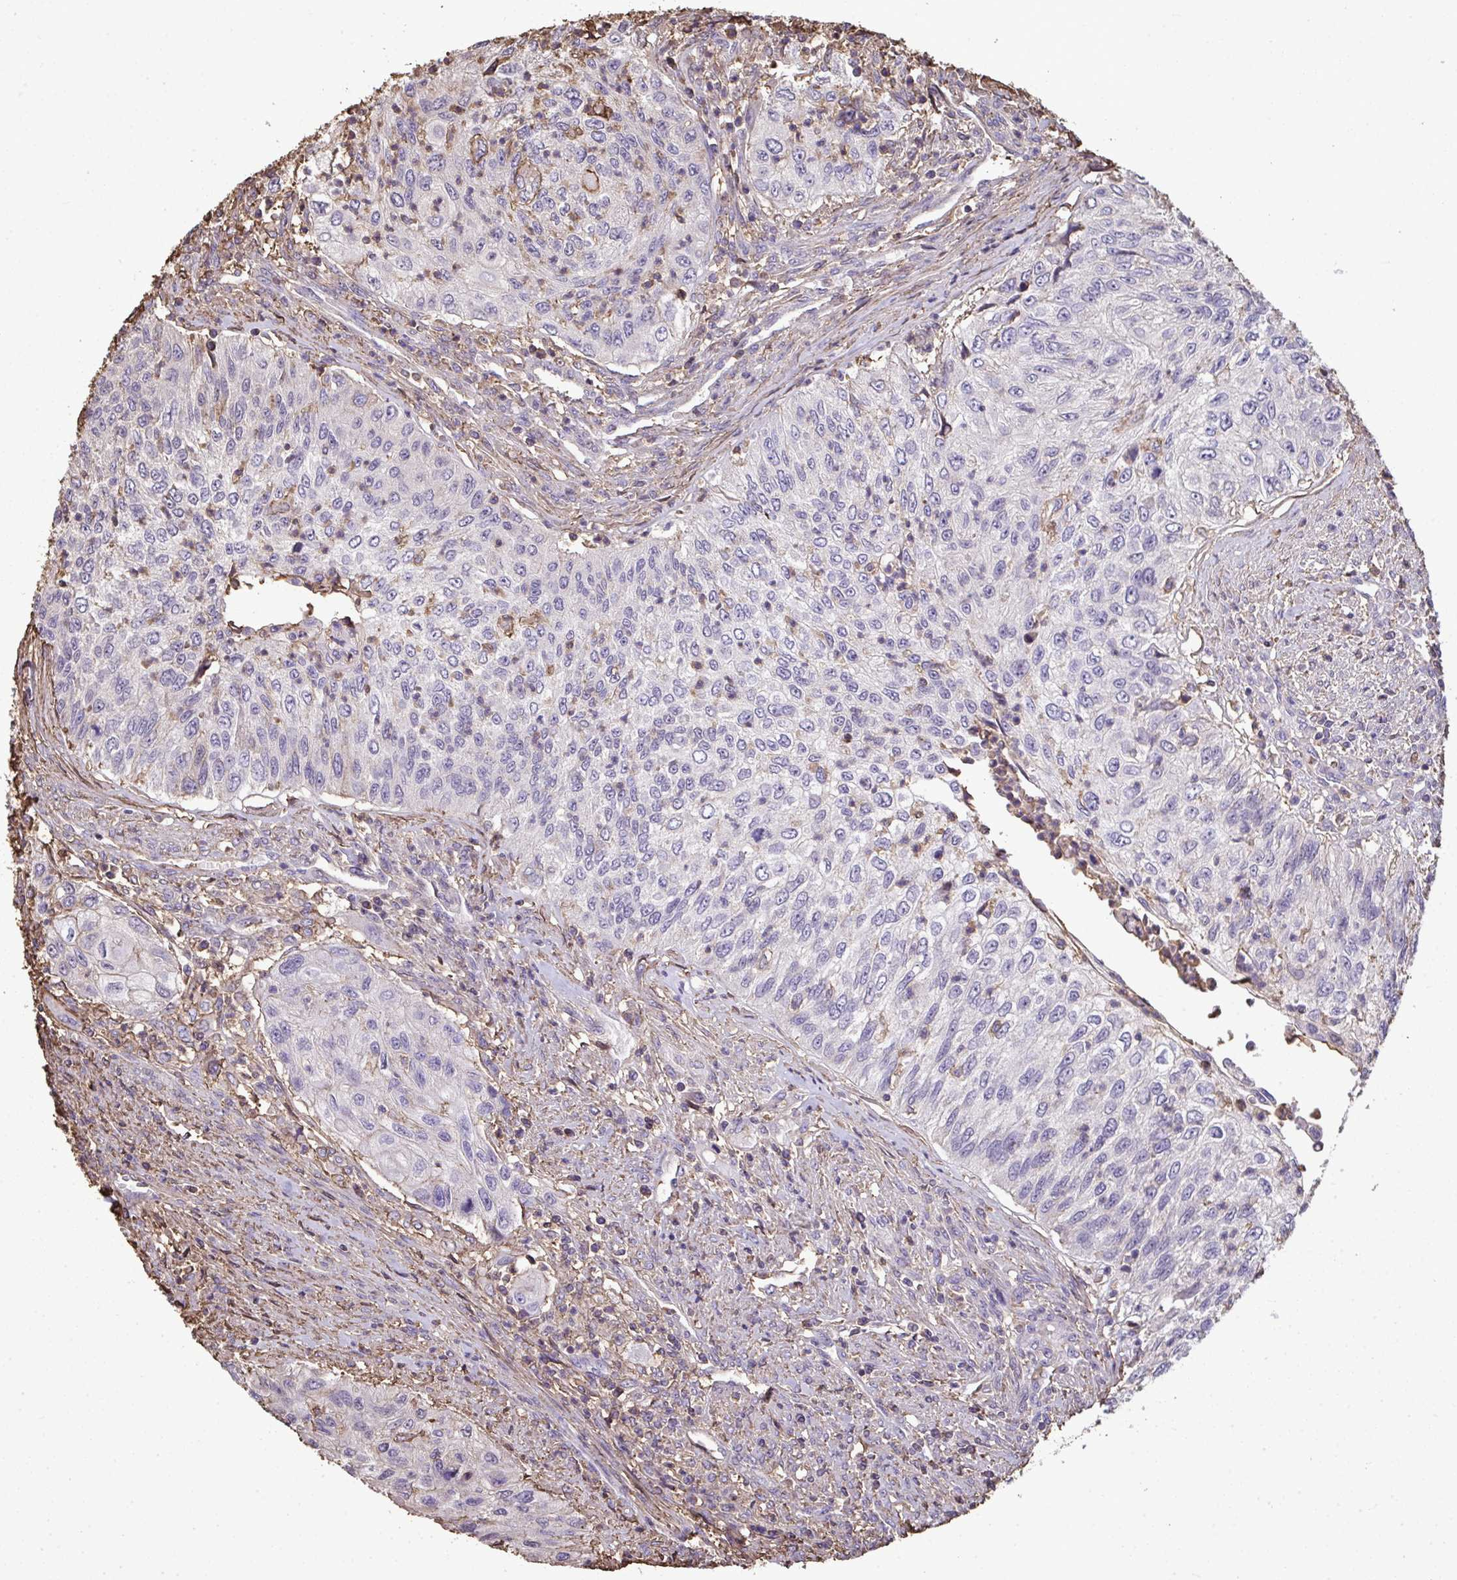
{"staining": {"intensity": "negative", "quantity": "none", "location": "none"}, "tissue": "urothelial cancer", "cell_type": "Tumor cells", "image_type": "cancer", "snomed": [{"axis": "morphology", "description": "Urothelial carcinoma, High grade"}, {"axis": "topography", "description": "Urinary bladder"}], "caption": "This is an immunohistochemistry photomicrograph of human urothelial cancer. There is no staining in tumor cells.", "gene": "ANXA5", "patient": {"sex": "female", "age": 60}}